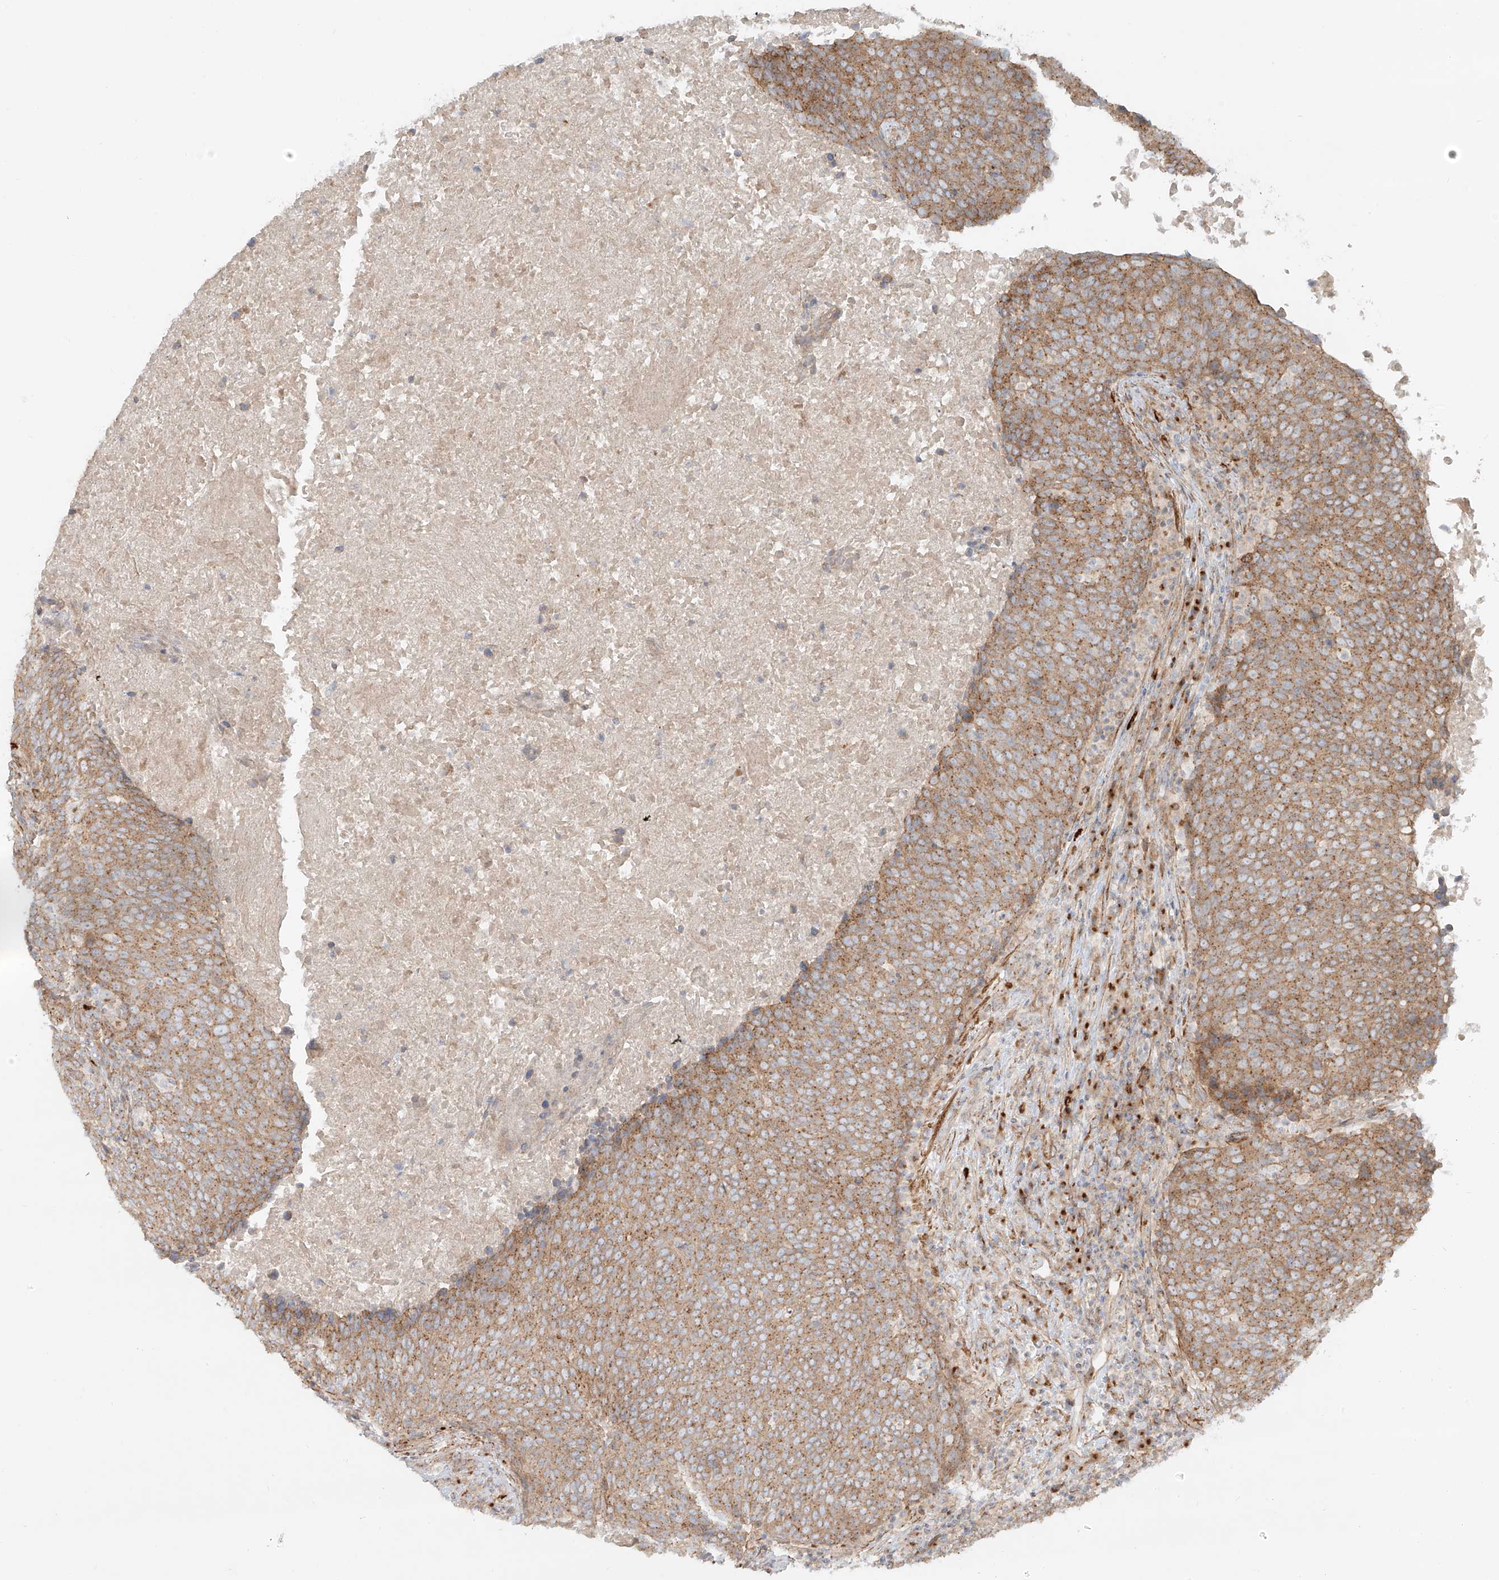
{"staining": {"intensity": "moderate", "quantity": ">75%", "location": "cytoplasmic/membranous"}, "tissue": "head and neck cancer", "cell_type": "Tumor cells", "image_type": "cancer", "snomed": [{"axis": "morphology", "description": "Squamous cell carcinoma, NOS"}, {"axis": "morphology", "description": "Squamous cell carcinoma, metastatic, NOS"}, {"axis": "topography", "description": "Lymph node"}, {"axis": "topography", "description": "Head-Neck"}], "caption": "Moderate cytoplasmic/membranous positivity is seen in about >75% of tumor cells in head and neck squamous cell carcinoma. Using DAB (brown) and hematoxylin (blue) stains, captured at high magnification using brightfield microscopy.", "gene": "ZNF287", "patient": {"sex": "male", "age": 62}}